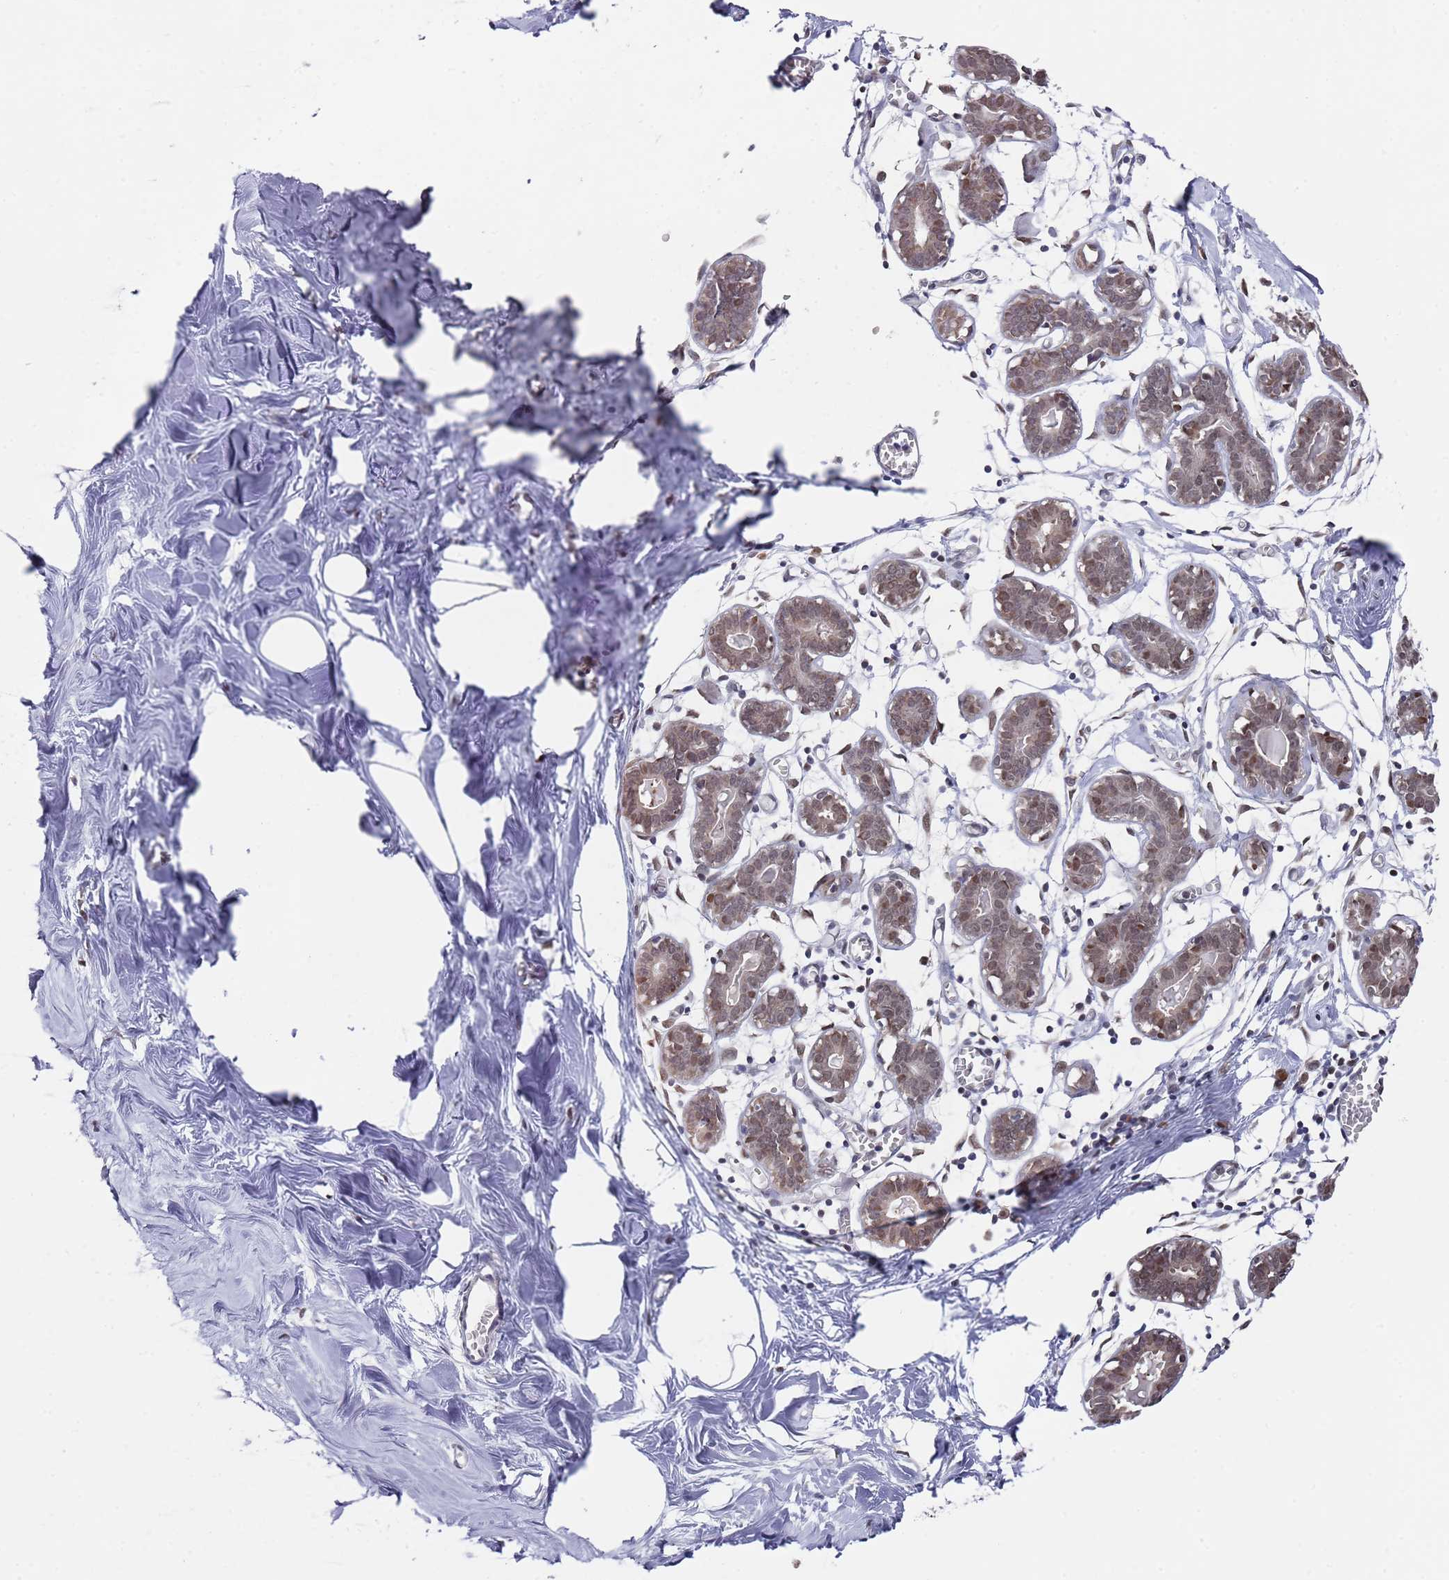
{"staining": {"intensity": "weak", "quantity": ">75%", "location": "nuclear"}, "tissue": "breast", "cell_type": "Adipocytes", "image_type": "normal", "snomed": [{"axis": "morphology", "description": "Normal tissue, NOS"}, {"axis": "topography", "description": "Breast"}], "caption": "Protein expression by immunohistochemistry (IHC) shows weak nuclear positivity in about >75% of adipocytes in benign breast.", "gene": "COPS6", "patient": {"sex": "female", "age": 27}}